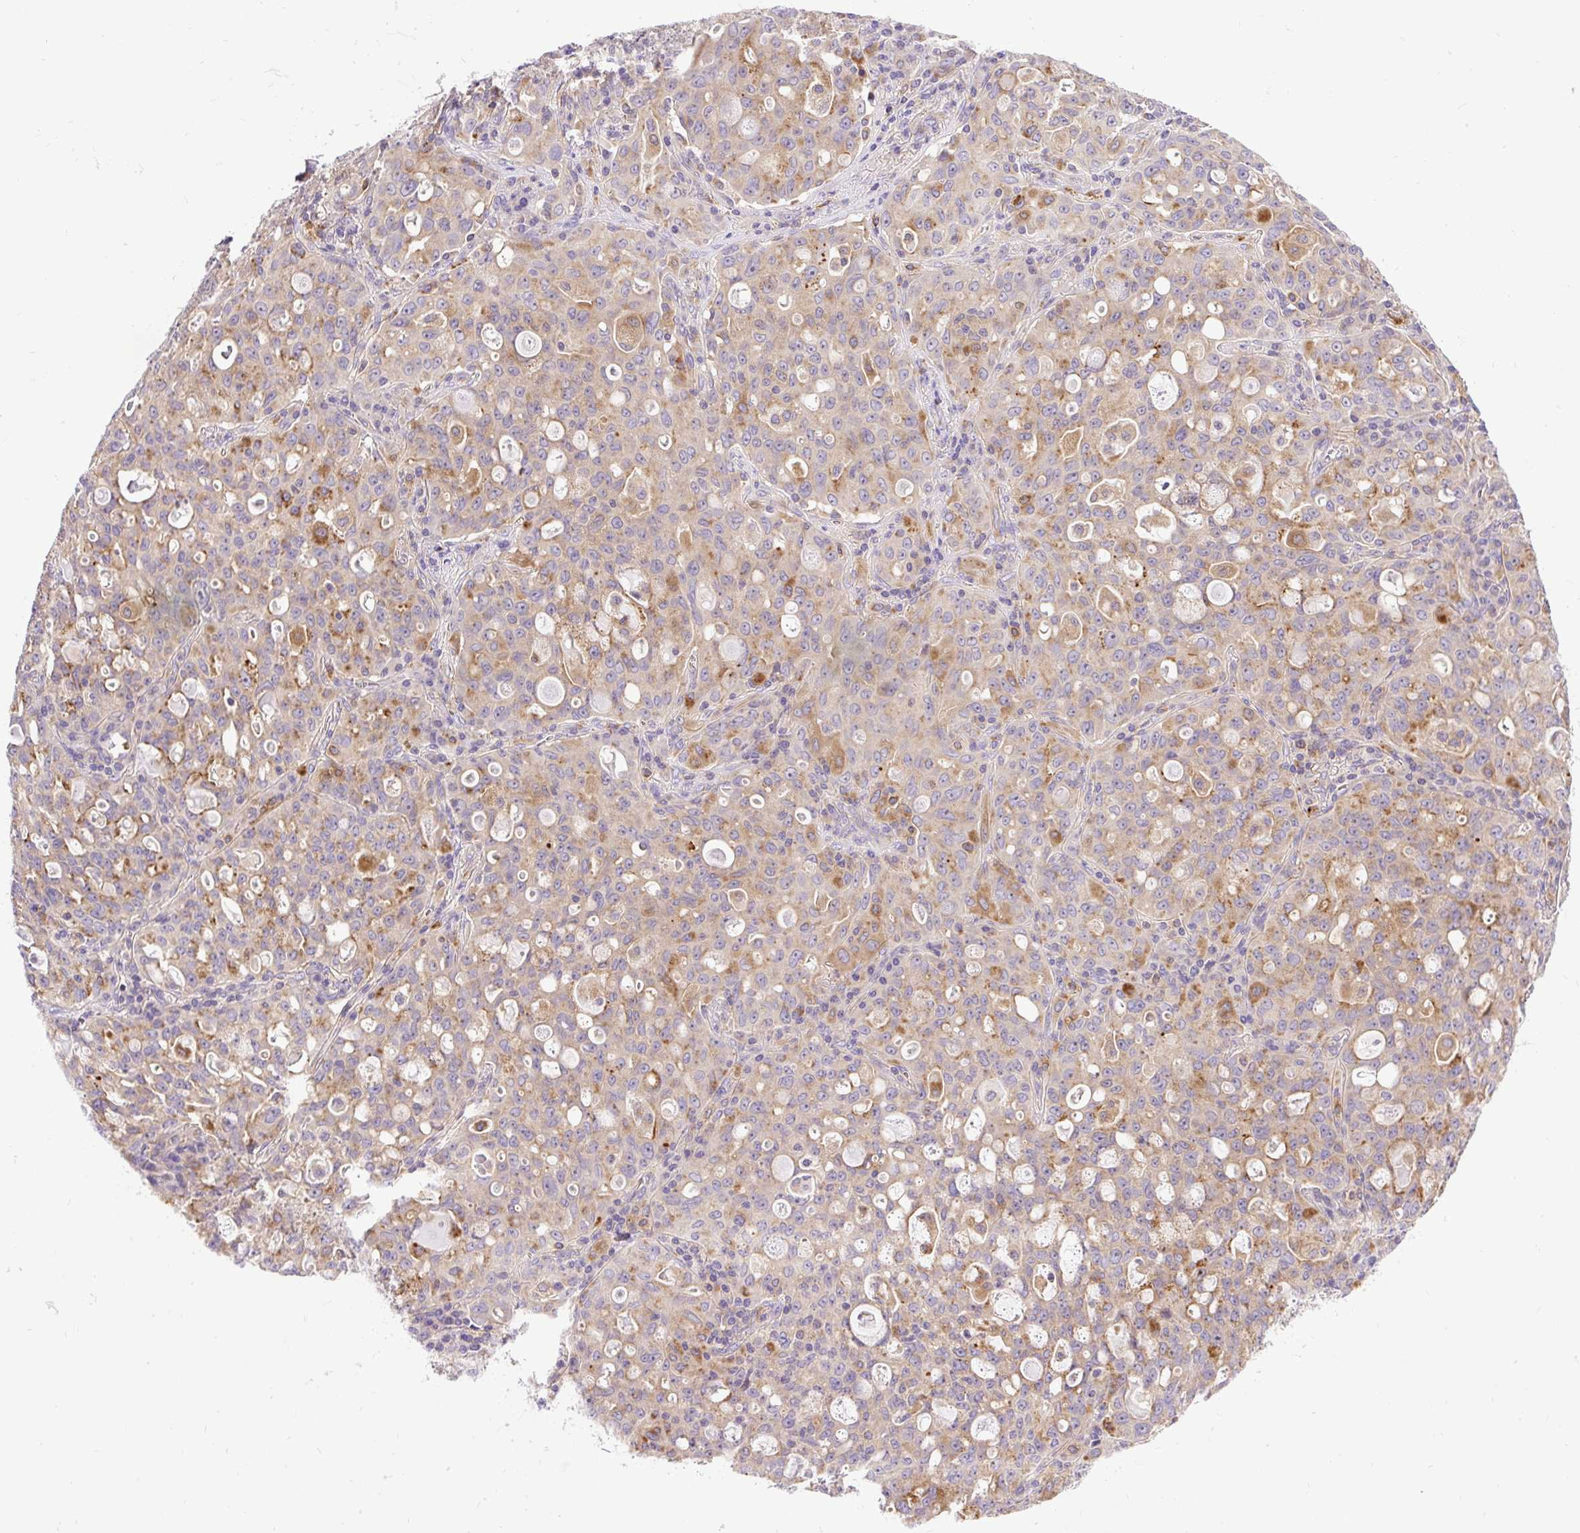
{"staining": {"intensity": "moderate", "quantity": "25%-75%", "location": "cytoplasmic/membranous"}, "tissue": "lung cancer", "cell_type": "Tumor cells", "image_type": "cancer", "snomed": [{"axis": "morphology", "description": "Adenocarcinoma, NOS"}, {"axis": "topography", "description": "Lung"}], "caption": "Human adenocarcinoma (lung) stained with a brown dye demonstrates moderate cytoplasmic/membranous positive expression in about 25%-75% of tumor cells.", "gene": "HEXB", "patient": {"sex": "female", "age": 44}}